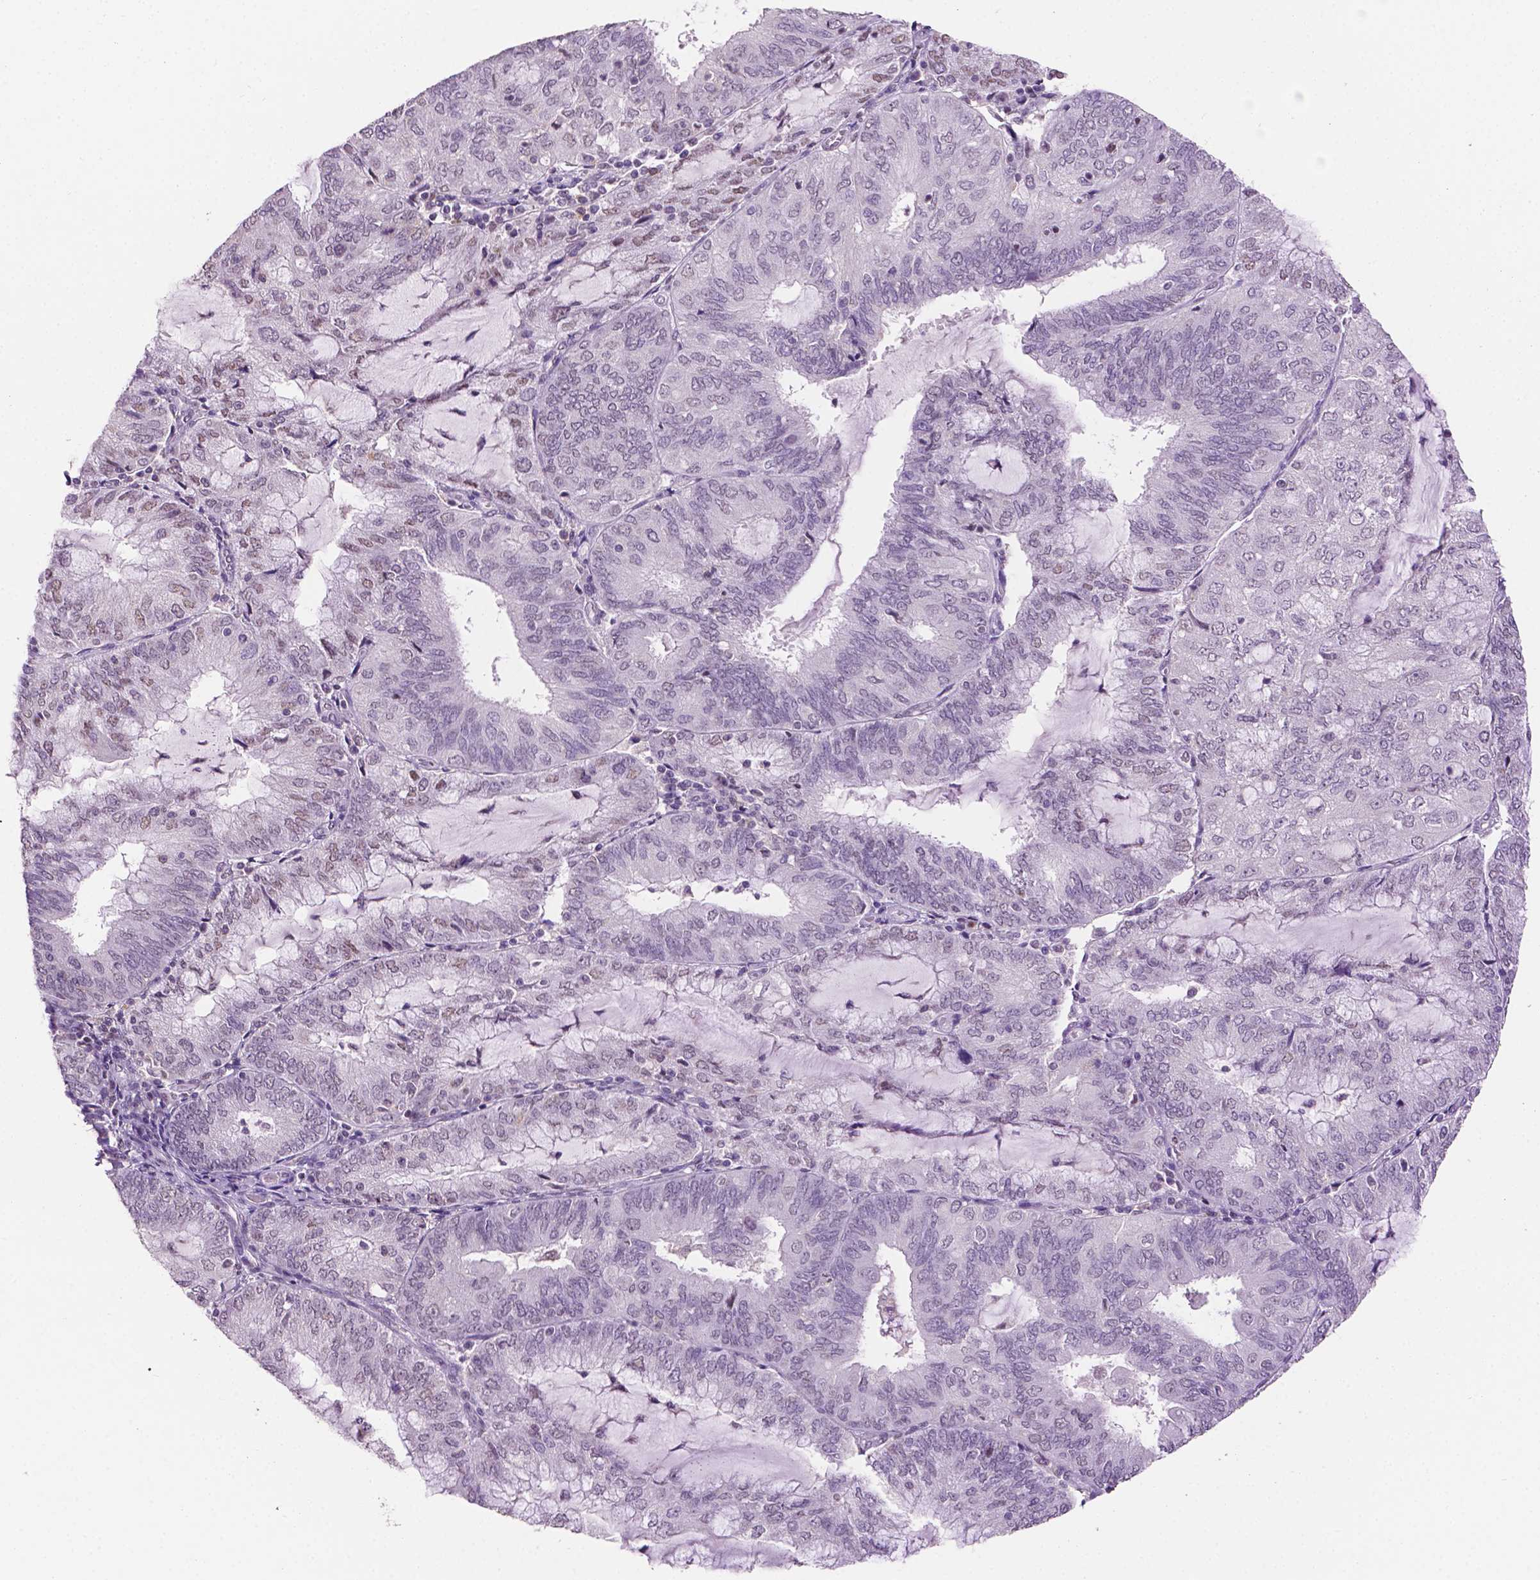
{"staining": {"intensity": "negative", "quantity": "none", "location": "none"}, "tissue": "endometrial cancer", "cell_type": "Tumor cells", "image_type": "cancer", "snomed": [{"axis": "morphology", "description": "Adenocarcinoma, NOS"}, {"axis": "topography", "description": "Endometrium"}], "caption": "DAB (3,3'-diaminobenzidine) immunohistochemical staining of human endometrial adenocarcinoma demonstrates no significant staining in tumor cells.", "gene": "PTPN6", "patient": {"sex": "female", "age": 81}}